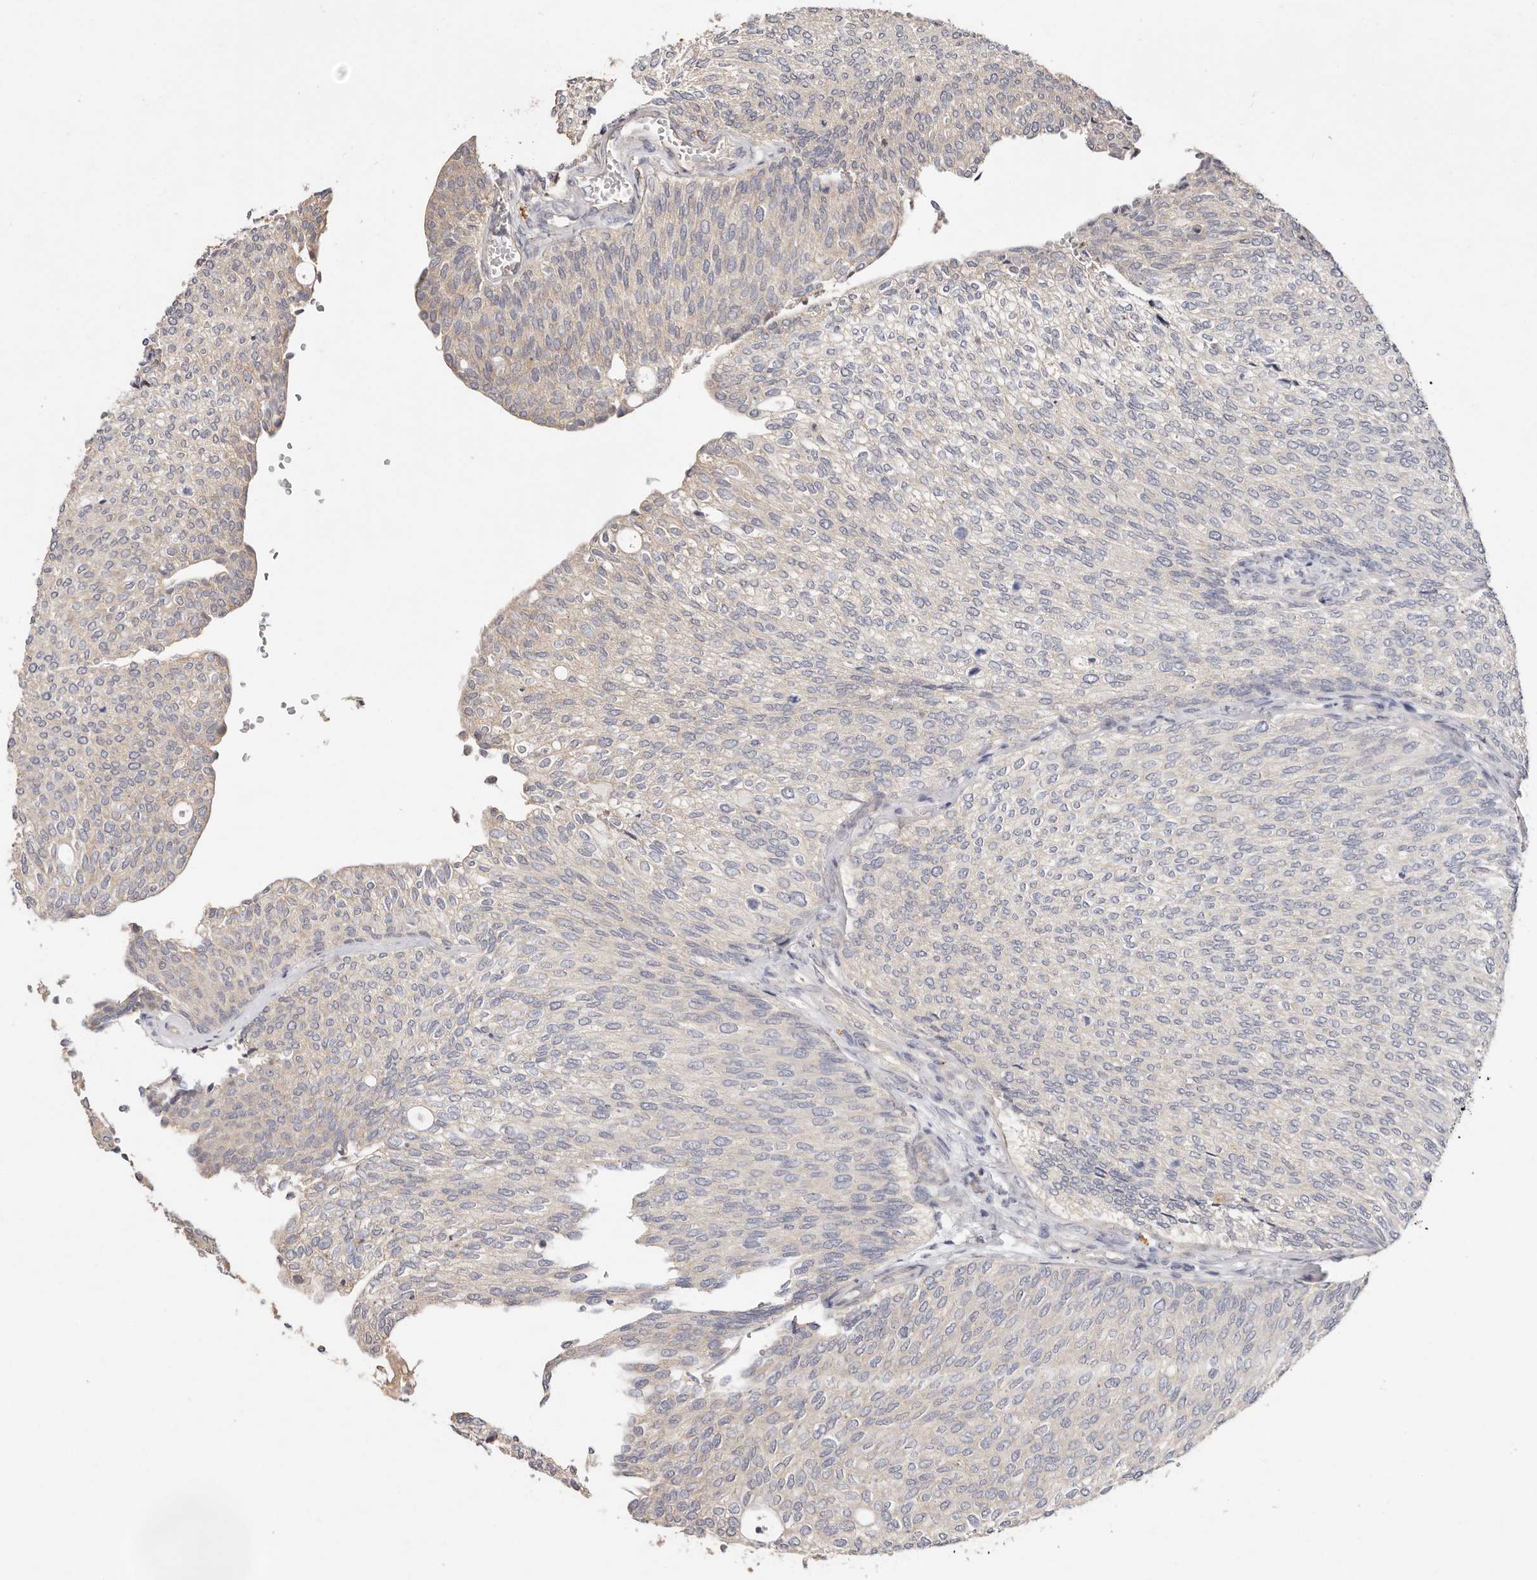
{"staining": {"intensity": "negative", "quantity": "none", "location": "none"}, "tissue": "urothelial cancer", "cell_type": "Tumor cells", "image_type": "cancer", "snomed": [{"axis": "morphology", "description": "Urothelial carcinoma, Low grade"}, {"axis": "topography", "description": "Urinary bladder"}], "caption": "Immunohistochemistry (IHC) histopathology image of neoplastic tissue: low-grade urothelial carcinoma stained with DAB (3,3'-diaminobenzidine) demonstrates no significant protein staining in tumor cells.", "gene": "THBS3", "patient": {"sex": "female", "age": 79}}